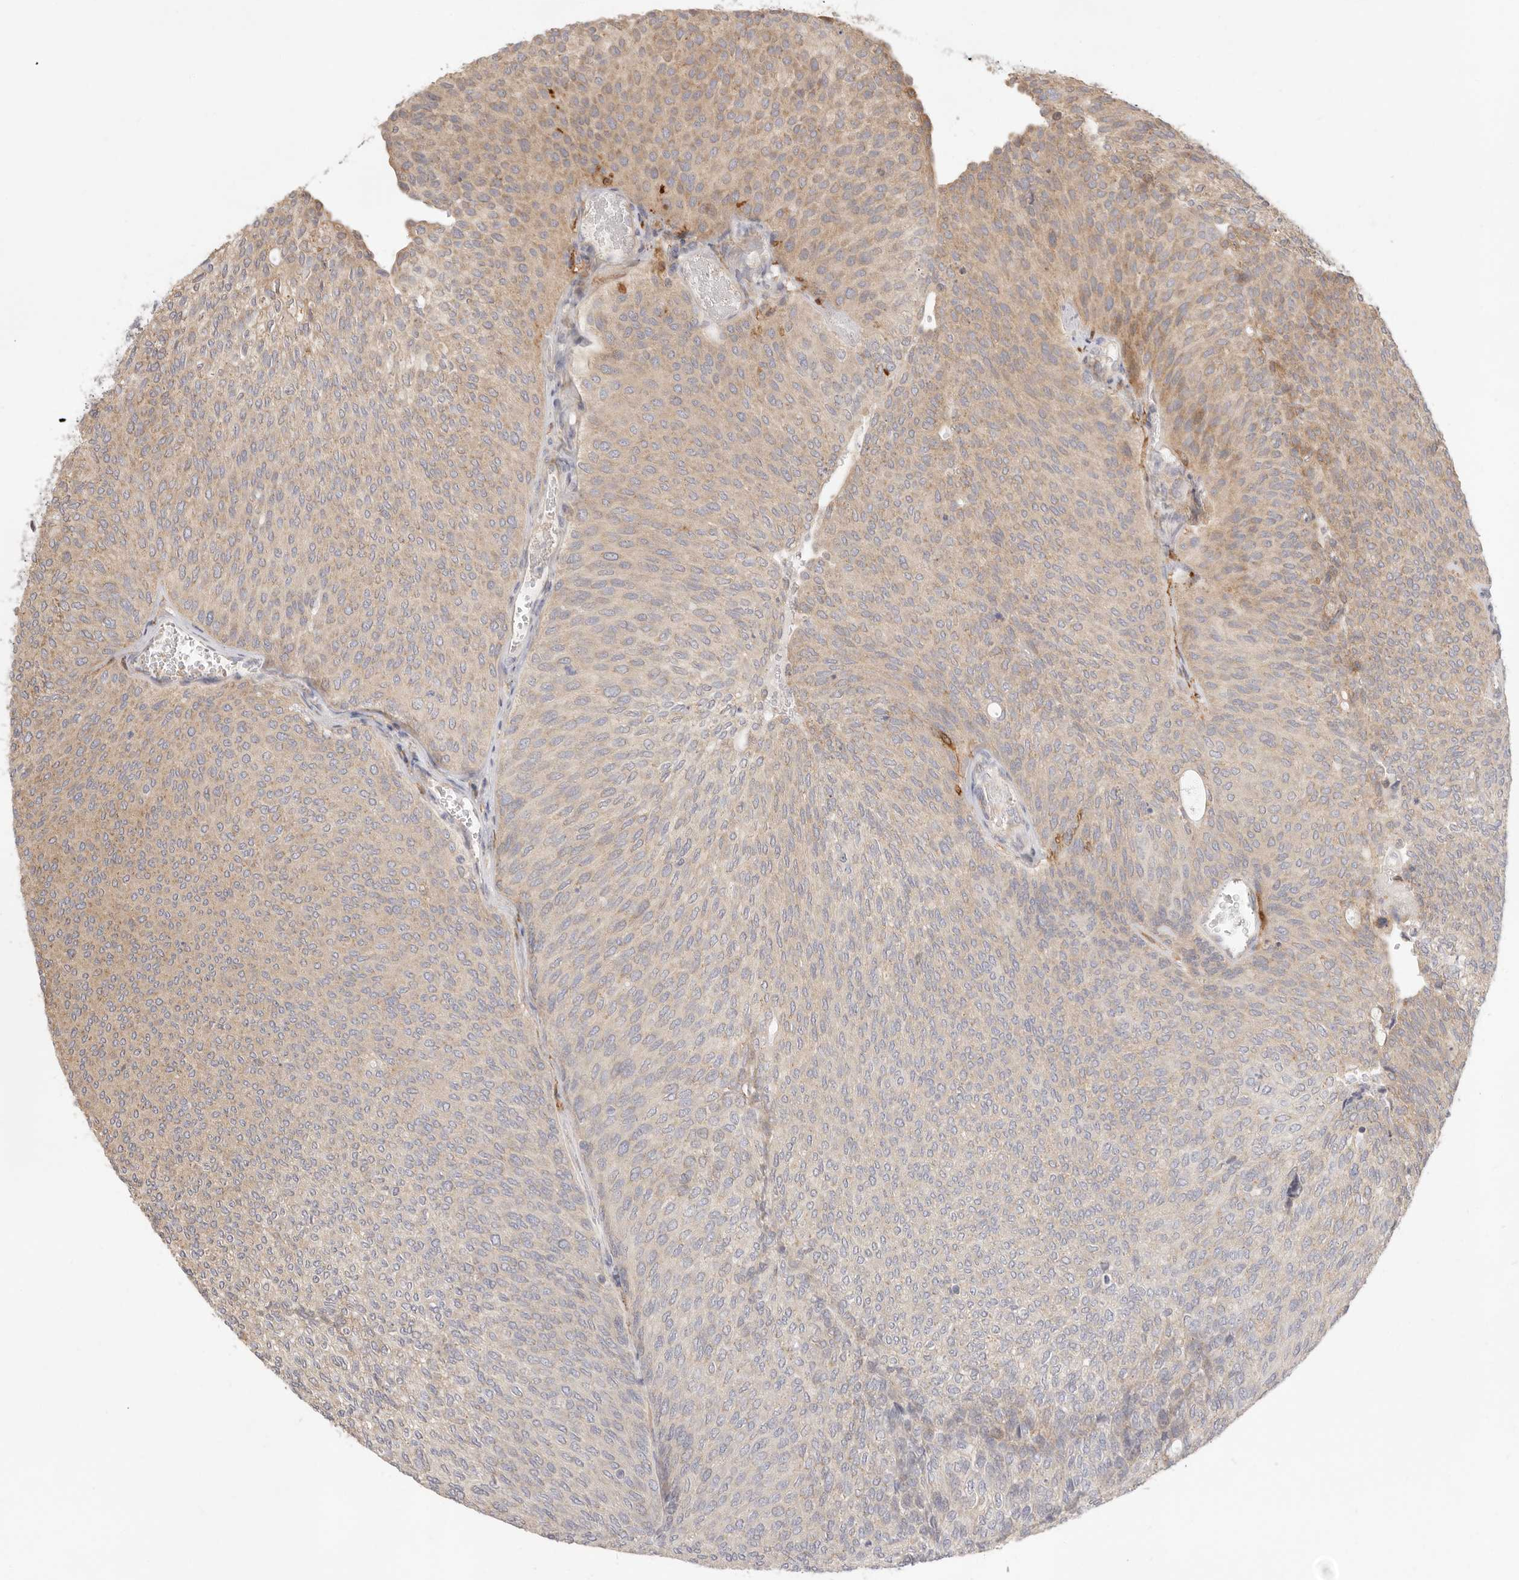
{"staining": {"intensity": "weak", "quantity": "25%-75%", "location": "cytoplasmic/membranous"}, "tissue": "urothelial cancer", "cell_type": "Tumor cells", "image_type": "cancer", "snomed": [{"axis": "morphology", "description": "Urothelial carcinoma, Low grade"}, {"axis": "topography", "description": "Urinary bladder"}], "caption": "An IHC image of neoplastic tissue is shown. Protein staining in brown labels weak cytoplasmic/membranous positivity in urothelial cancer within tumor cells.", "gene": "USH1C", "patient": {"sex": "female", "age": 79}}